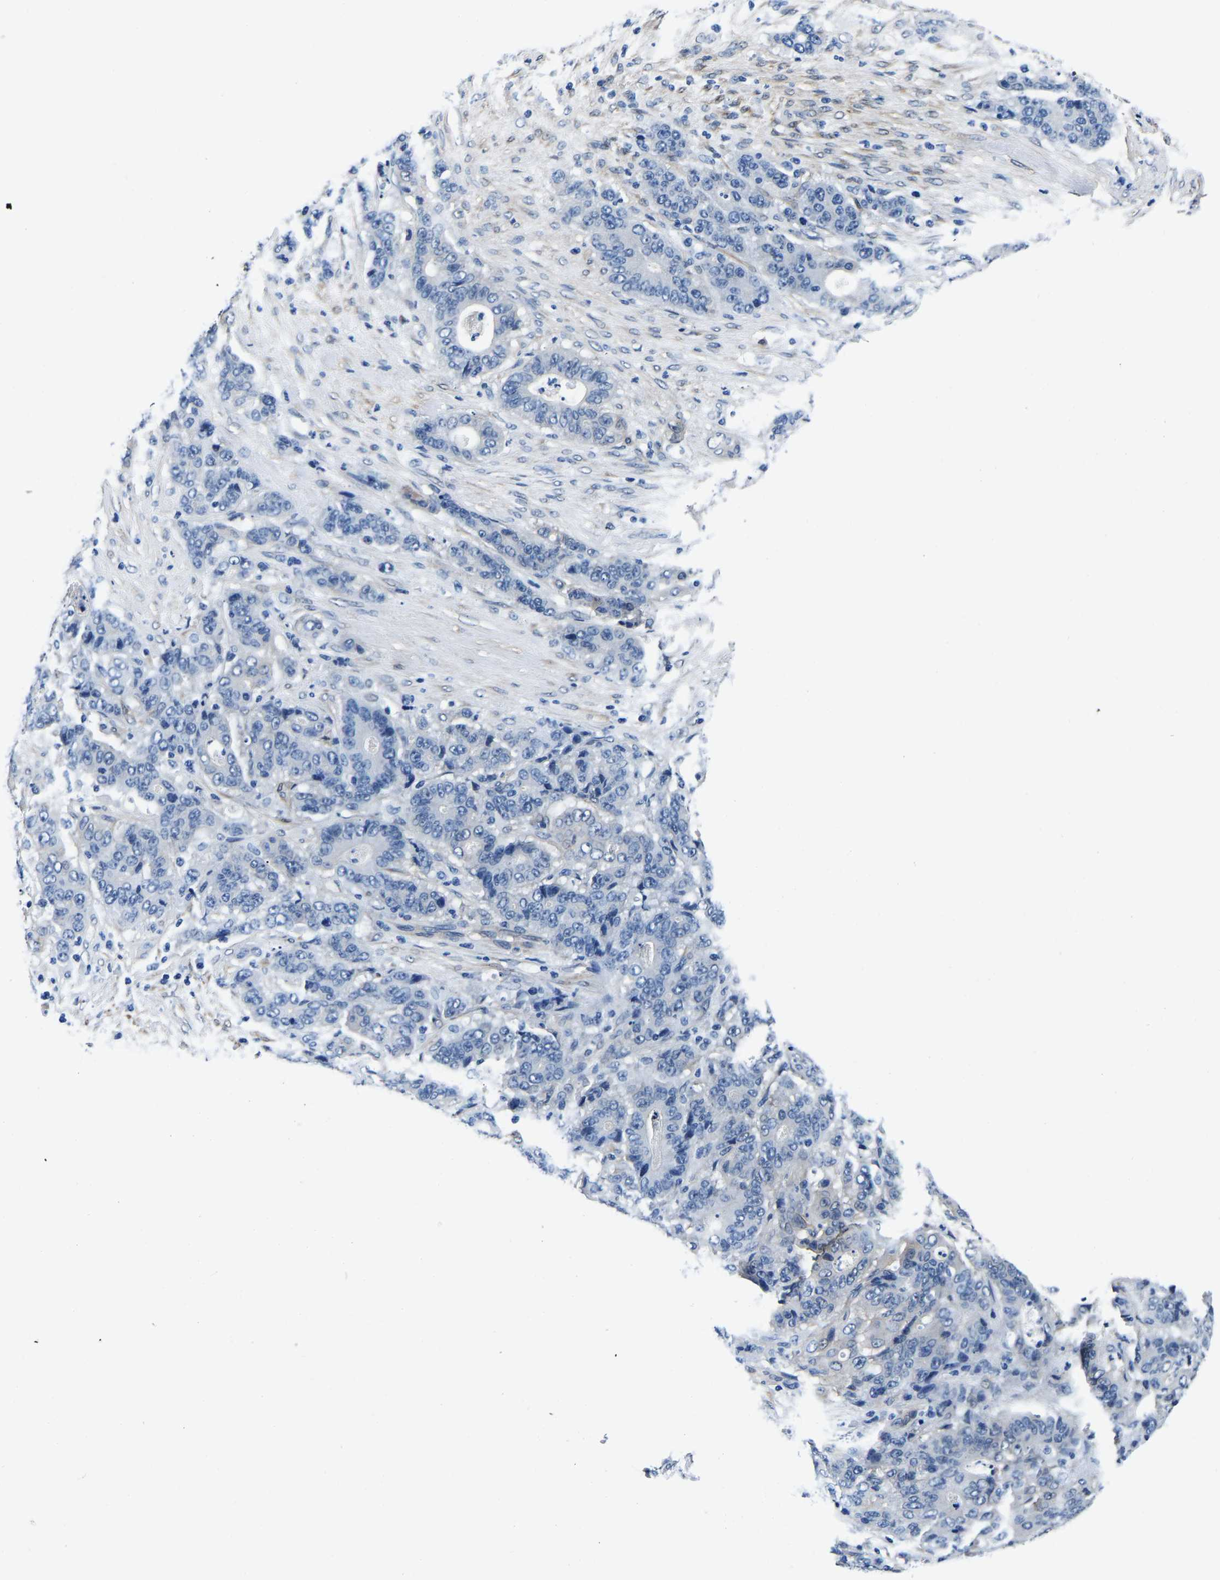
{"staining": {"intensity": "negative", "quantity": "none", "location": "none"}, "tissue": "stomach cancer", "cell_type": "Tumor cells", "image_type": "cancer", "snomed": [{"axis": "morphology", "description": "Adenocarcinoma, NOS"}, {"axis": "topography", "description": "Stomach"}], "caption": "This image is of stomach cancer (adenocarcinoma) stained with IHC to label a protein in brown with the nuclei are counter-stained blue. There is no staining in tumor cells.", "gene": "S100A13", "patient": {"sex": "female", "age": 73}}